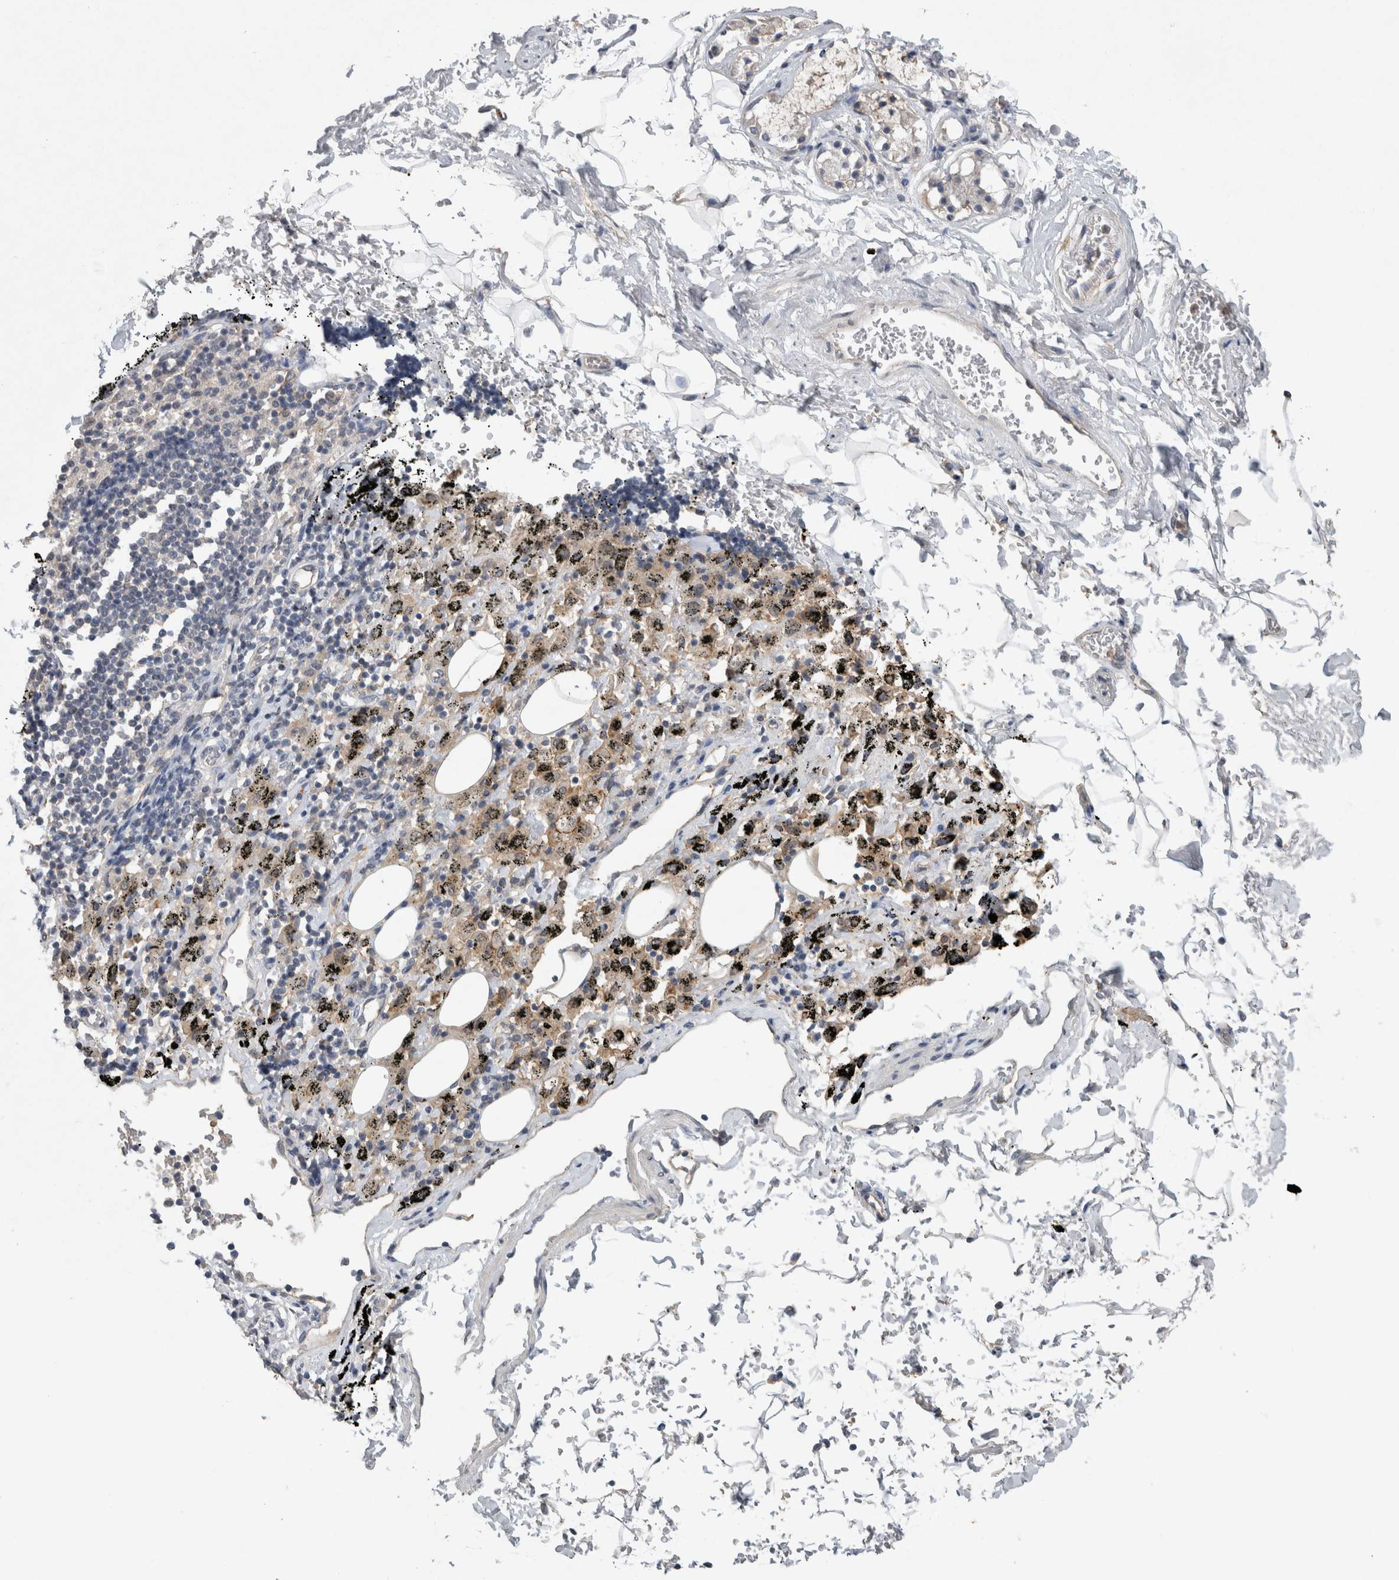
{"staining": {"intensity": "negative", "quantity": "none", "location": "none"}, "tissue": "adipose tissue", "cell_type": "Adipocytes", "image_type": "normal", "snomed": [{"axis": "morphology", "description": "Normal tissue, NOS"}, {"axis": "topography", "description": "Cartilage tissue"}, {"axis": "topography", "description": "Lung"}], "caption": "DAB (3,3'-diaminobenzidine) immunohistochemical staining of normal adipose tissue shows no significant expression in adipocytes.", "gene": "HEXD", "patient": {"sex": "female", "age": 77}}